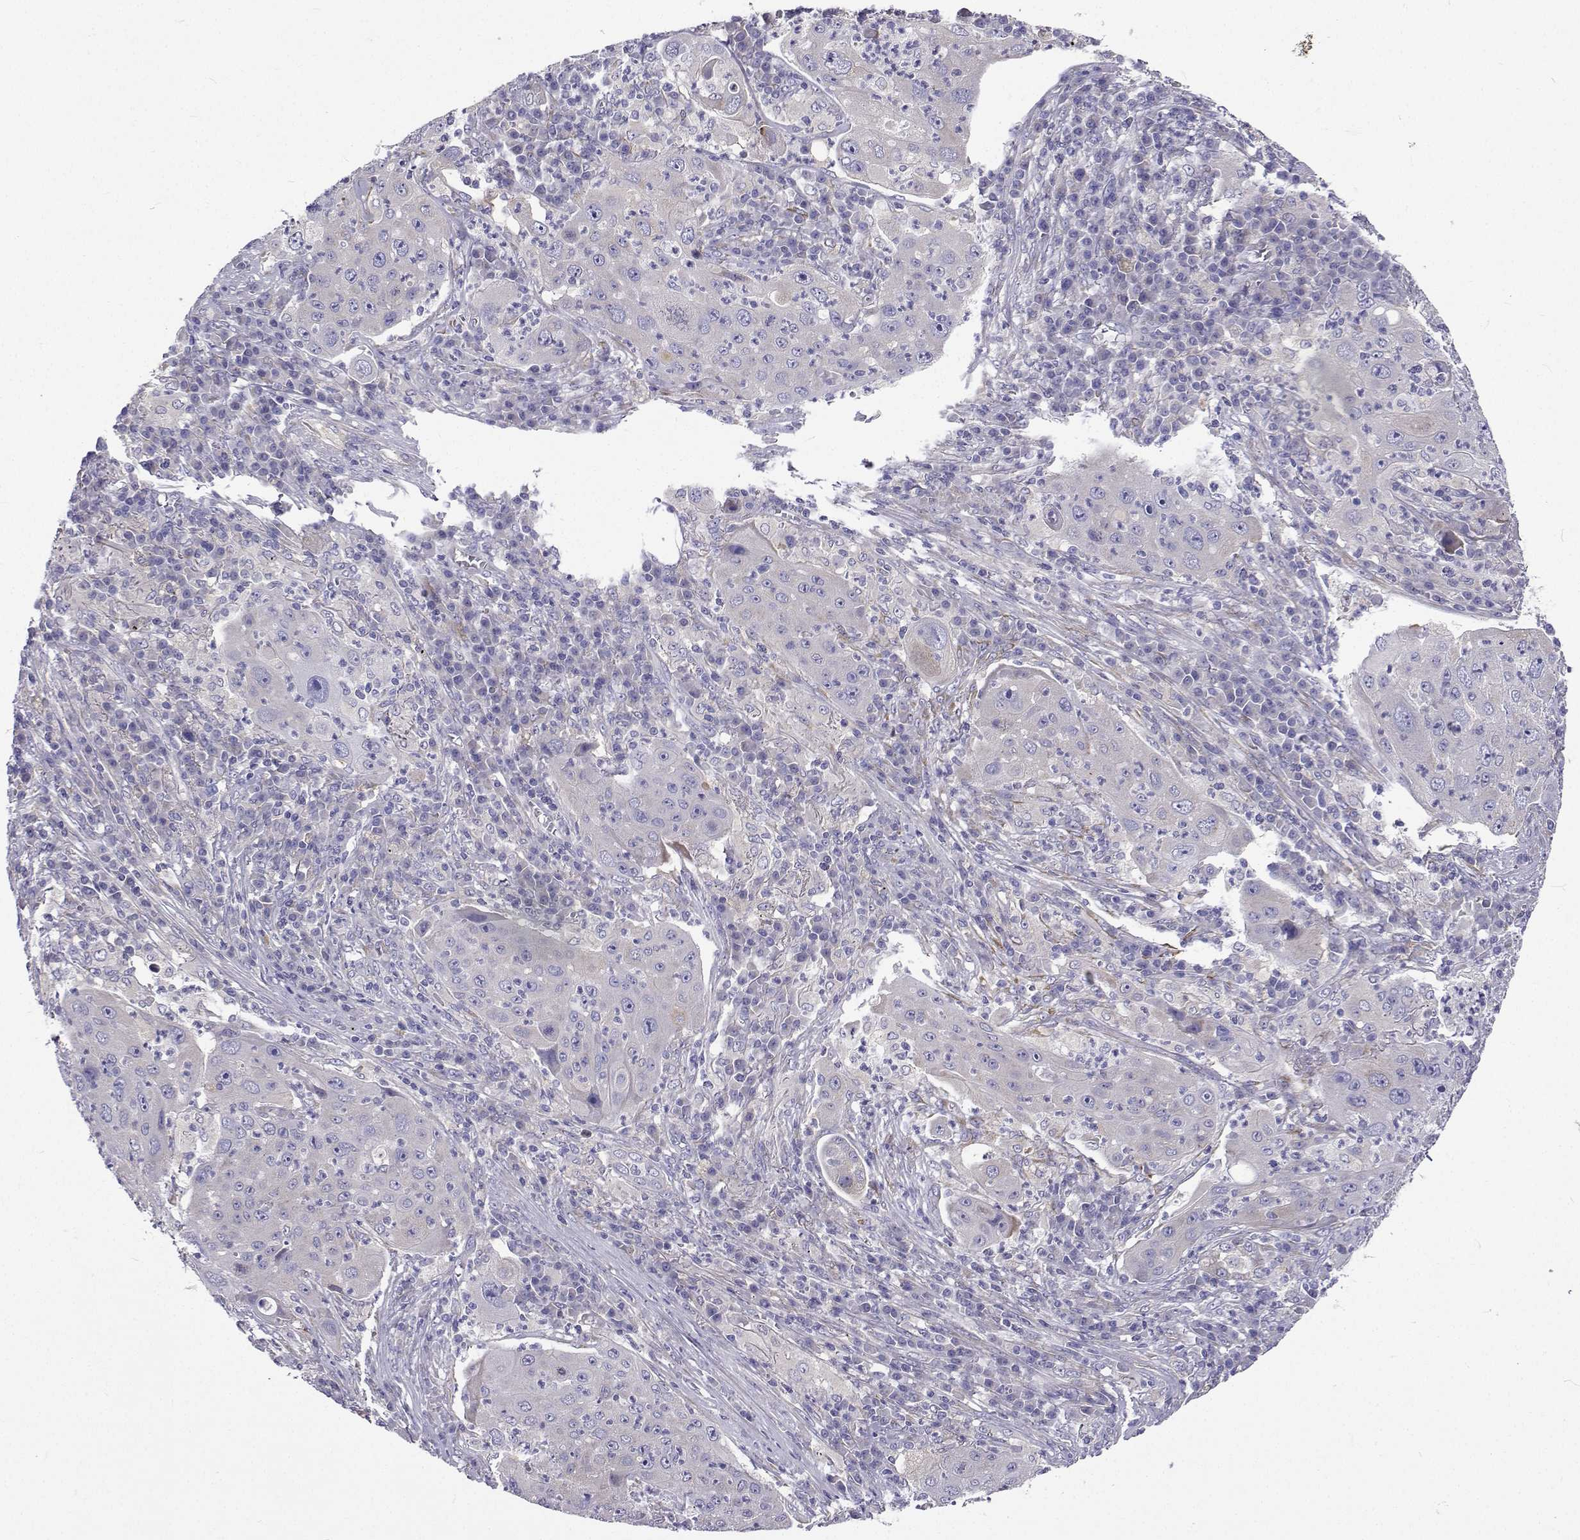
{"staining": {"intensity": "negative", "quantity": "none", "location": "none"}, "tissue": "lung cancer", "cell_type": "Tumor cells", "image_type": "cancer", "snomed": [{"axis": "morphology", "description": "Squamous cell carcinoma, NOS"}, {"axis": "topography", "description": "Lung"}], "caption": "Lung cancer was stained to show a protein in brown. There is no significant expression in tumor cells. (Stains: DAB IHC with hematoxylin counter stain, Microscopy: brightfield microscopy at high magnification).", "gene": "LHFPL7", "patient": {"sex": "female", "age": 59}}